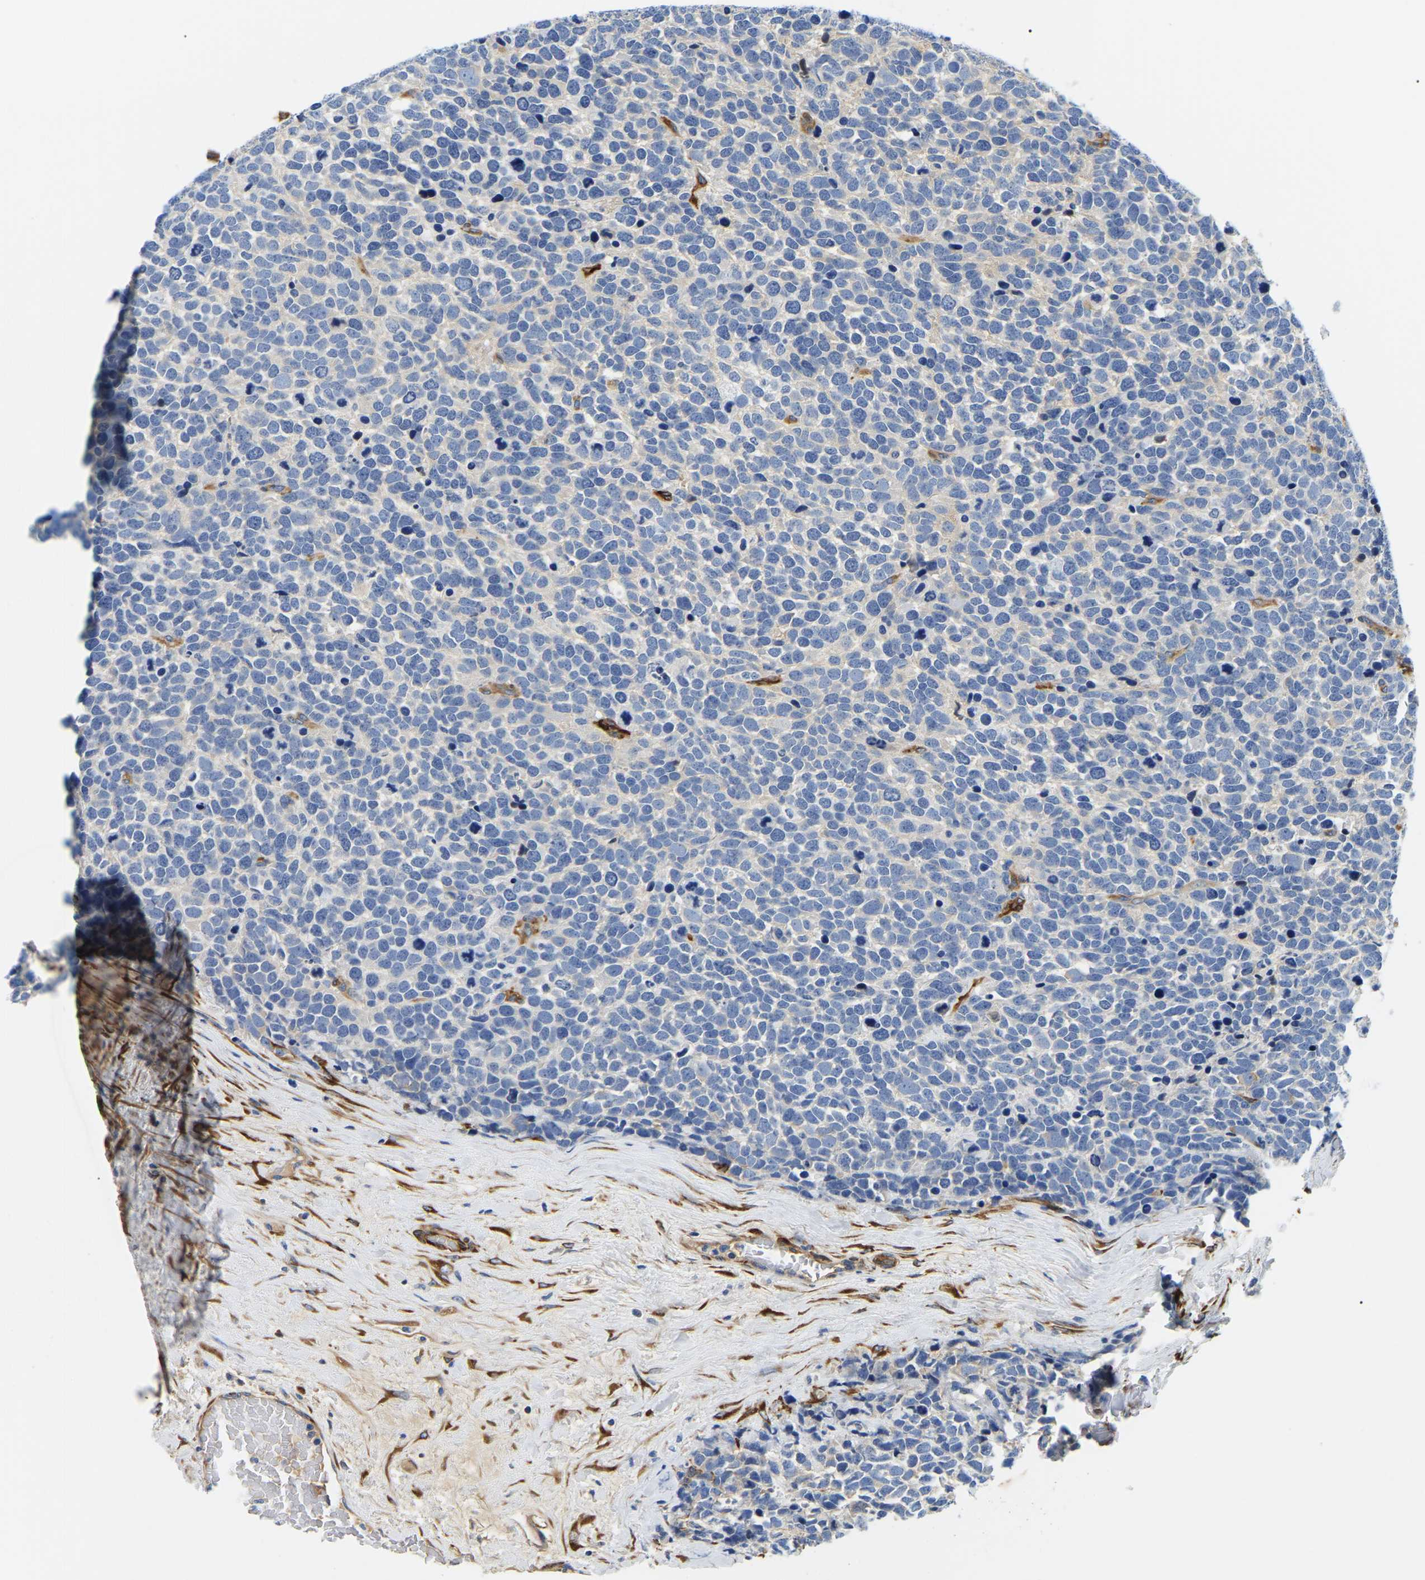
{"staining": {"intensity": "negative", "quantity": "none", "location": "none"}, "tissue": "urothelial cancer", "cell_type": "Tumor cells", "image_type": "cancer", "snomed": [{"axis": "morphology", "description": "Urothelial carcinoma, High grade"}, {"axis": "topography", "description": "Urinary bladder"}], "caption": "An image of human urothelial carcinoma (high-grade) is negative for staining in tumor cells.", "gene": "DUSP8", "patient": {"sex": "female", "age": 82}}